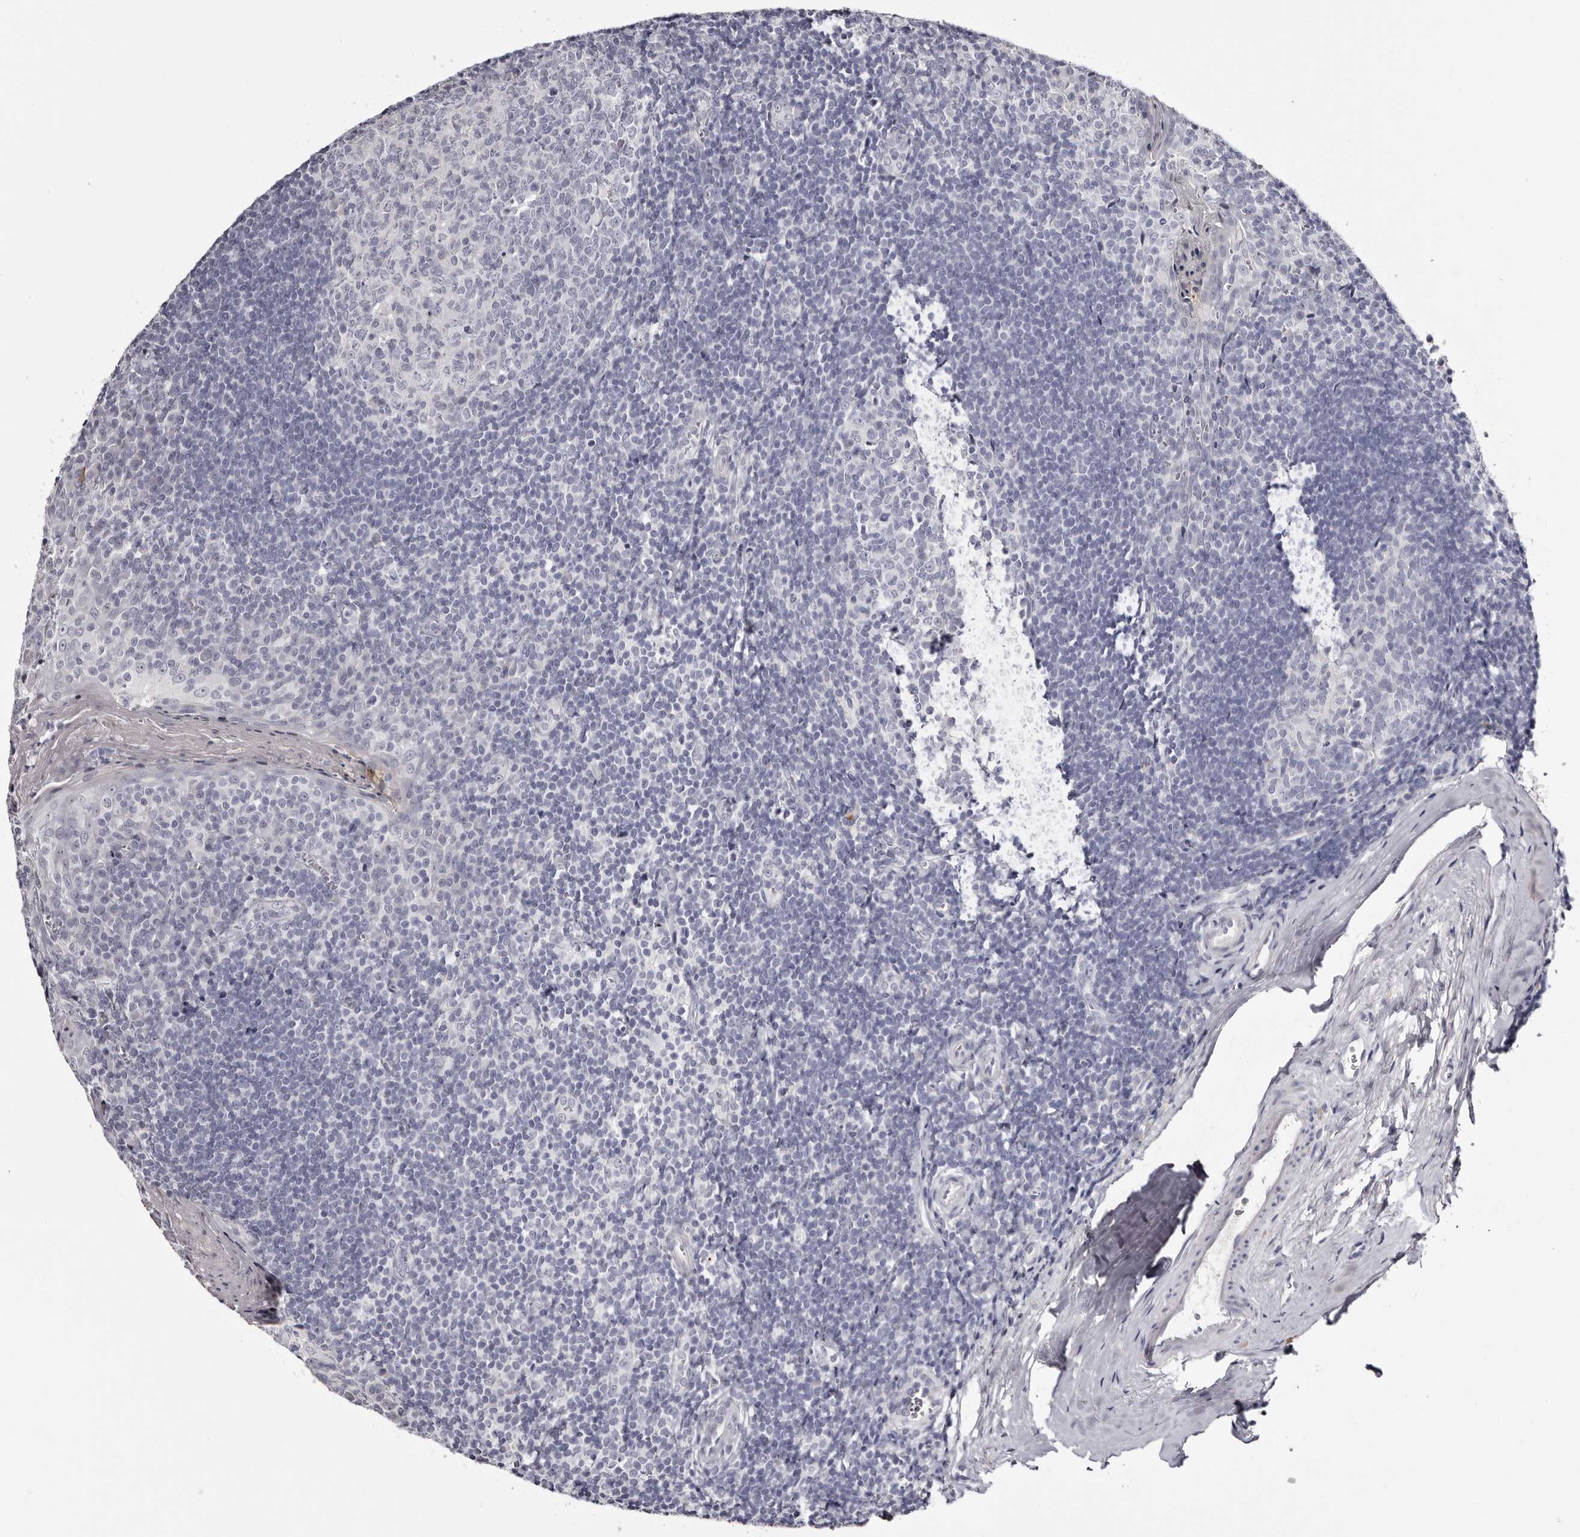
{"staining": {"intensity": "negative", "quantity": "none", "location": "none"}, "tissue": "tonsil", "cell_type": "Germinal center cells", "image_type": "normal", "snomed": [{"axis": "morphology", "description": "Normal tissue, NOS"}, {"axis": "topography", "description": "Tonsil"}], "caption": "The histopathology image displays no significant positivity in germinal center cells of tonsil. (Brightfield microscopy of DAB immunohistochemistry at high magnification).", "gene": "CA6", "patient": {"sex": "male", "age": 27}}